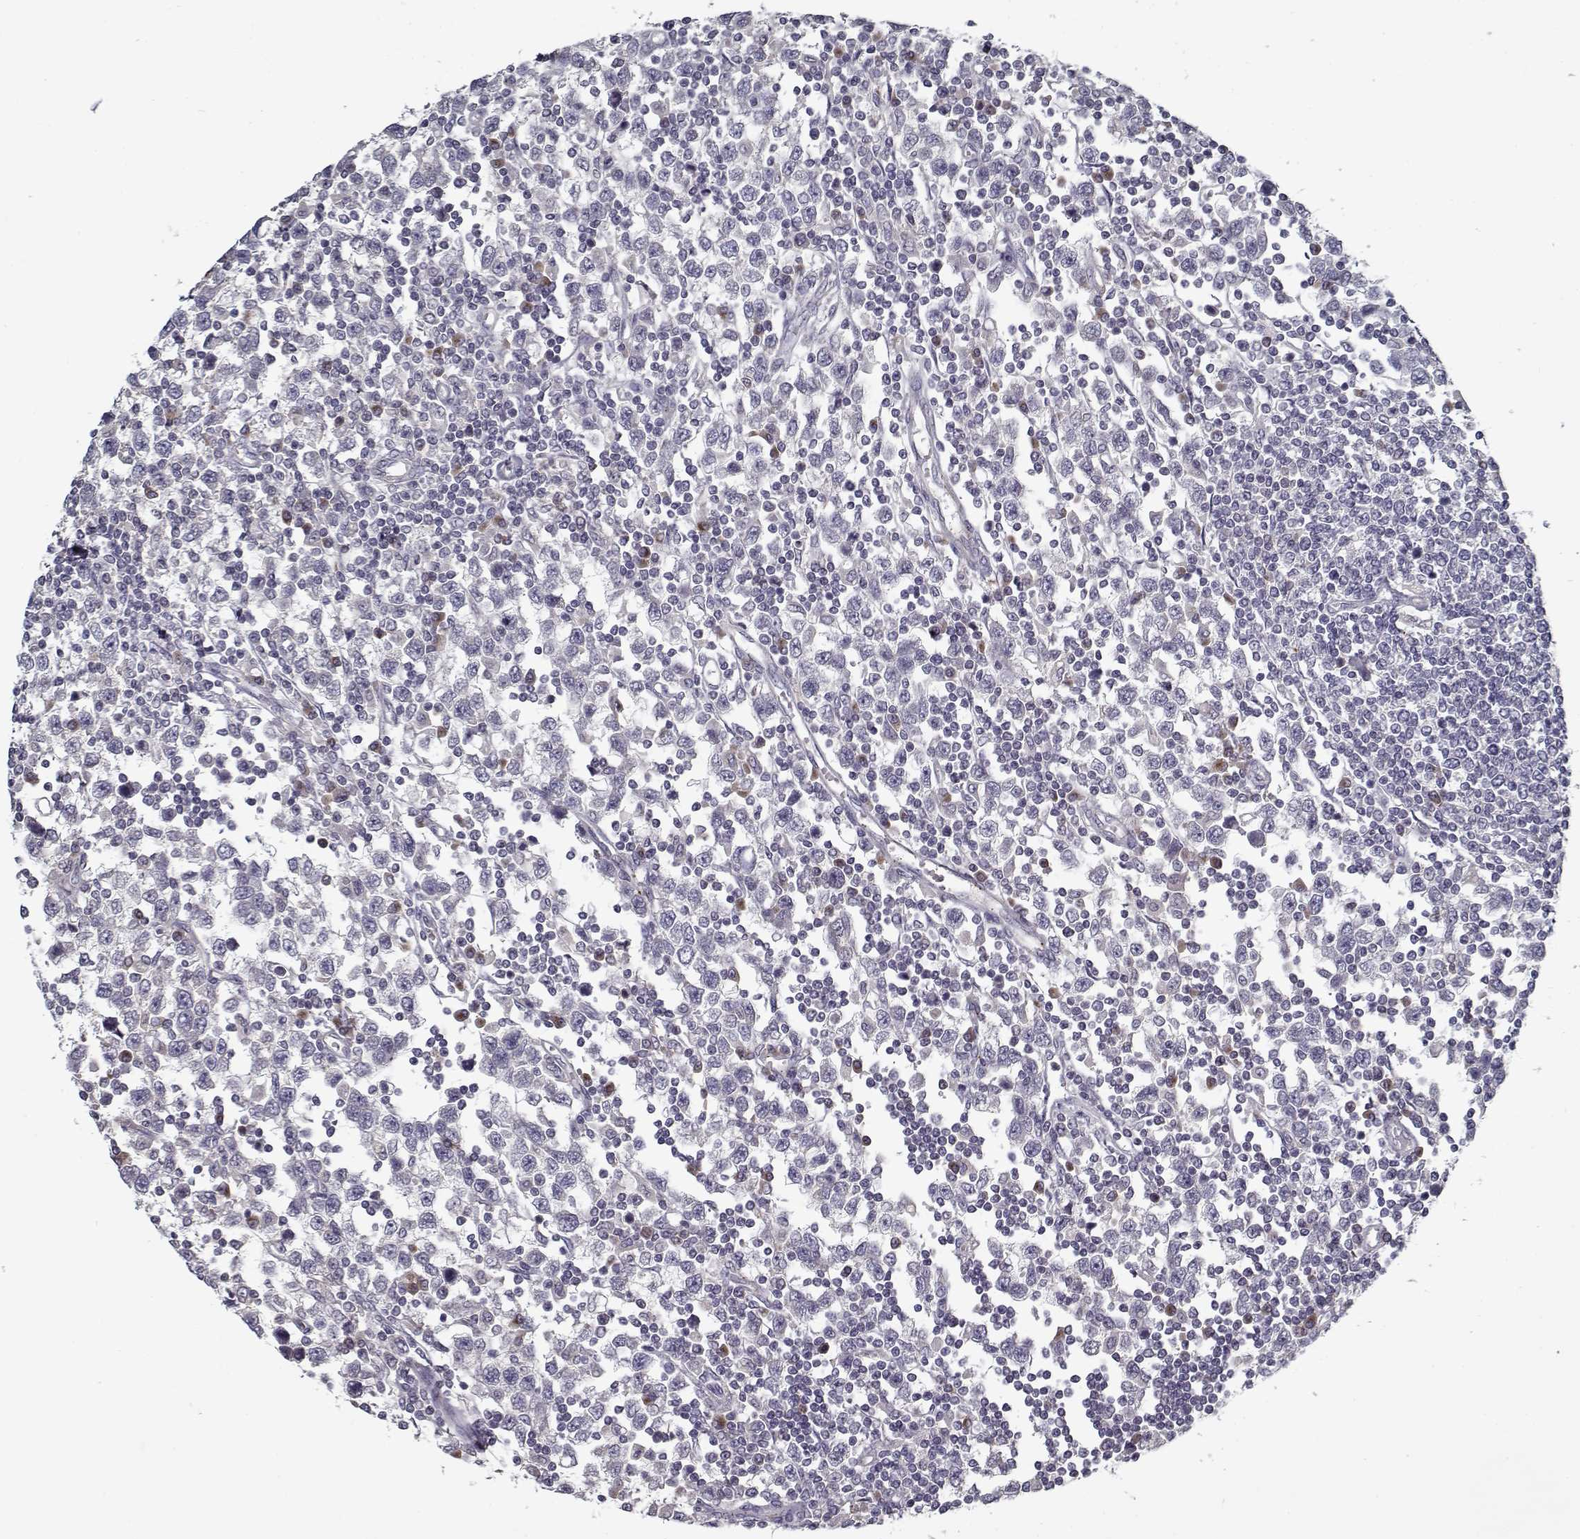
{"staining": {"intensity": "negative", "quantity": "none", "location": "none"}, "tissue": "testis cancer", "cell_type": "Tumor cells", "image_type": "cancer", "snomed": [{"axis": "morphology", "description": "Seminoma, NOS"}, {"axis": "topography", "description": "Testis"}], "caption": "Immunohistochemistry (IHC) of testis cancer (seminoma) reveals no positivity in tumor cells.", "gene": "UNC13D", "patient": {"sex": "male", "age": 34}}